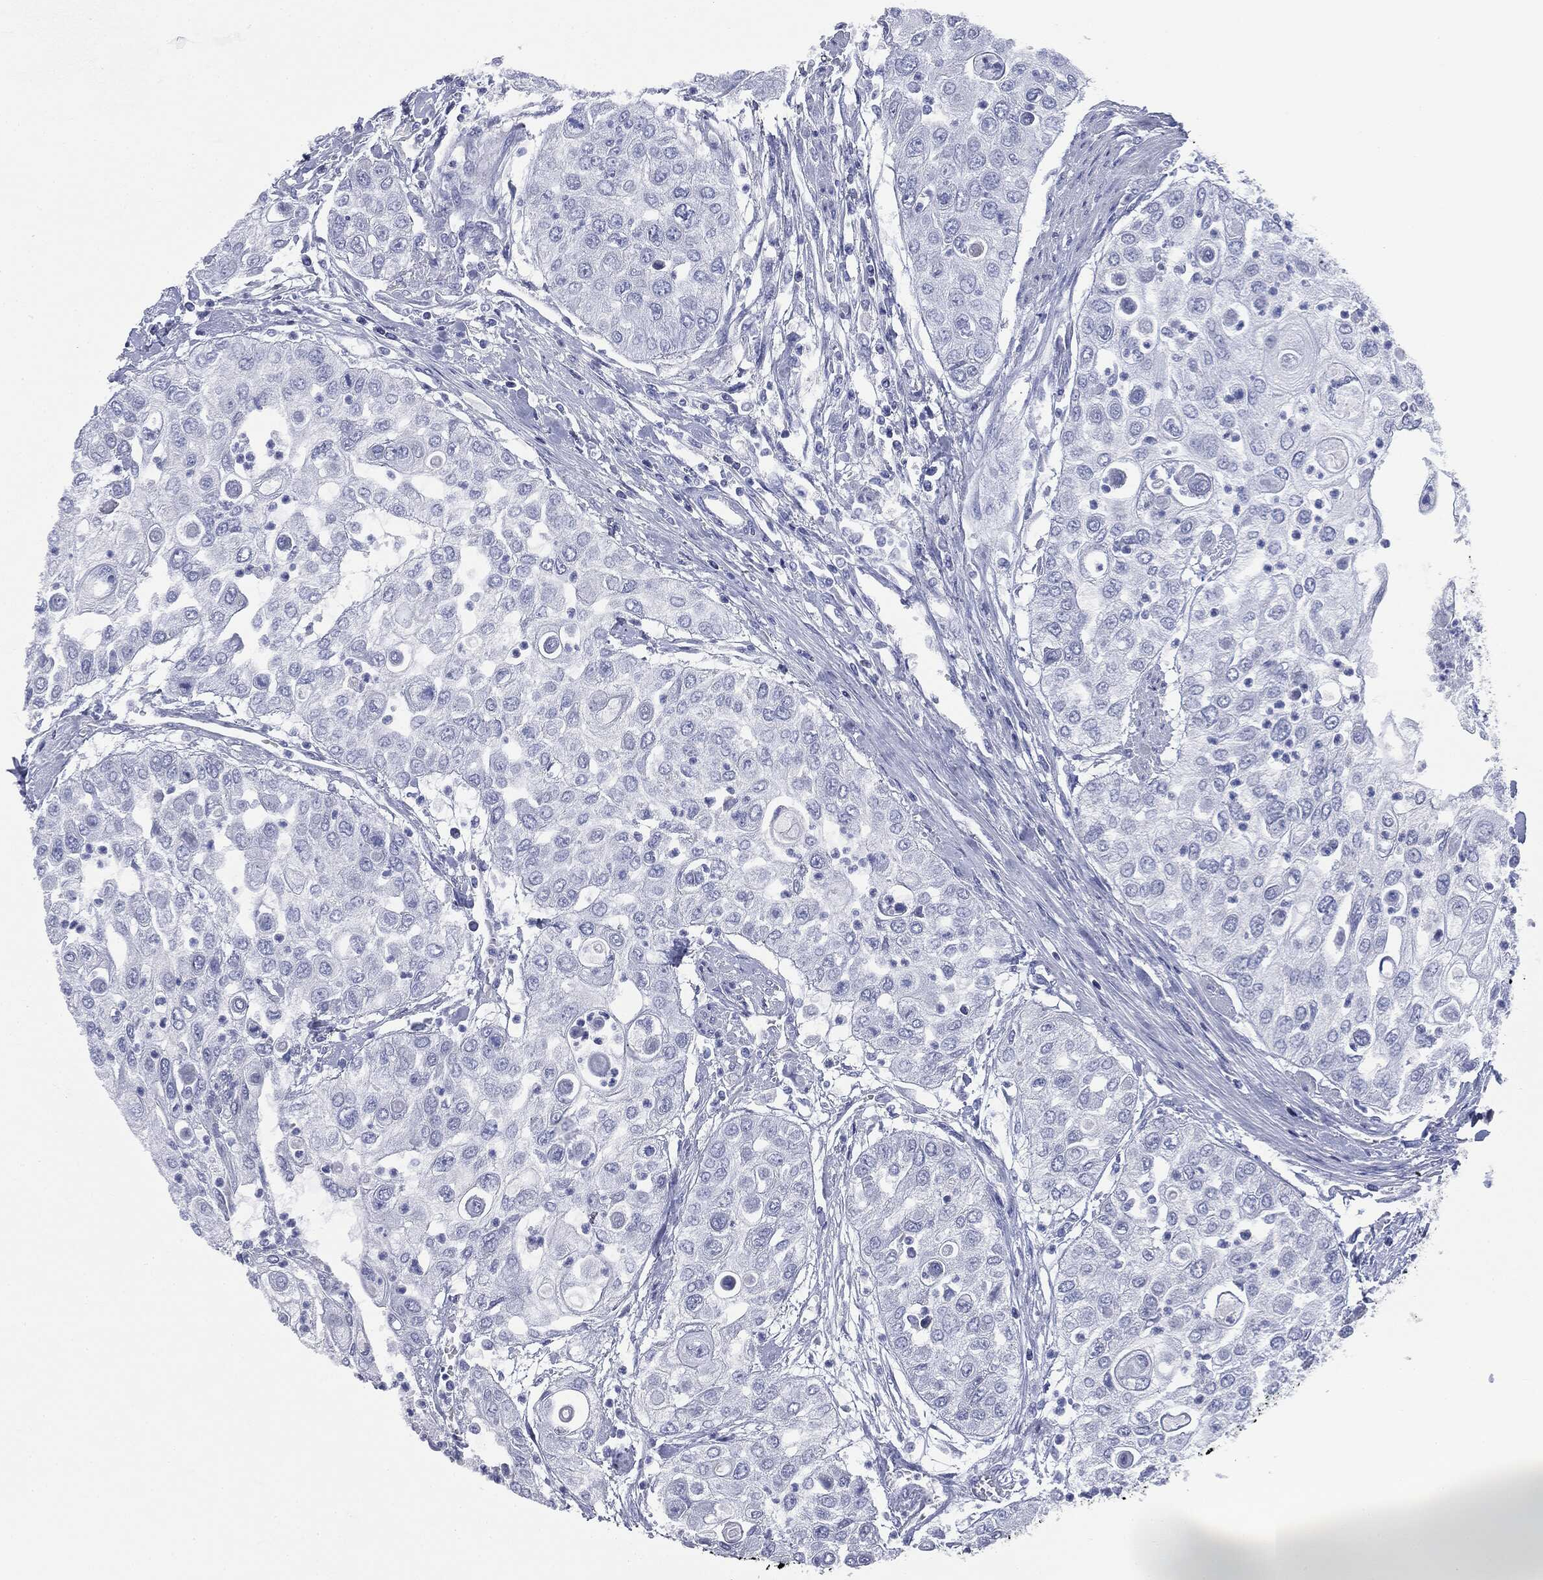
{"staining": {"intensity": "negative", "quantity": "none", "location": "none"}, "tissue": "urothelial cancer", "cell_type": "Tumor cells", "image_type": "cancer", "snomed": [{"axis": "morphology", "description": "Urothelial carcinoma, High grade"}, {"axis": "topography", "description": "Urinary bladder"}], "caption": "A high-resolution photomicrograph shows IHC staining of urothelial carcinoma (high-grade), which exhibits no significant expression in tumor cells.", "gene": "ATP2A1", "patient": {"sex": "female", "age": 79}}